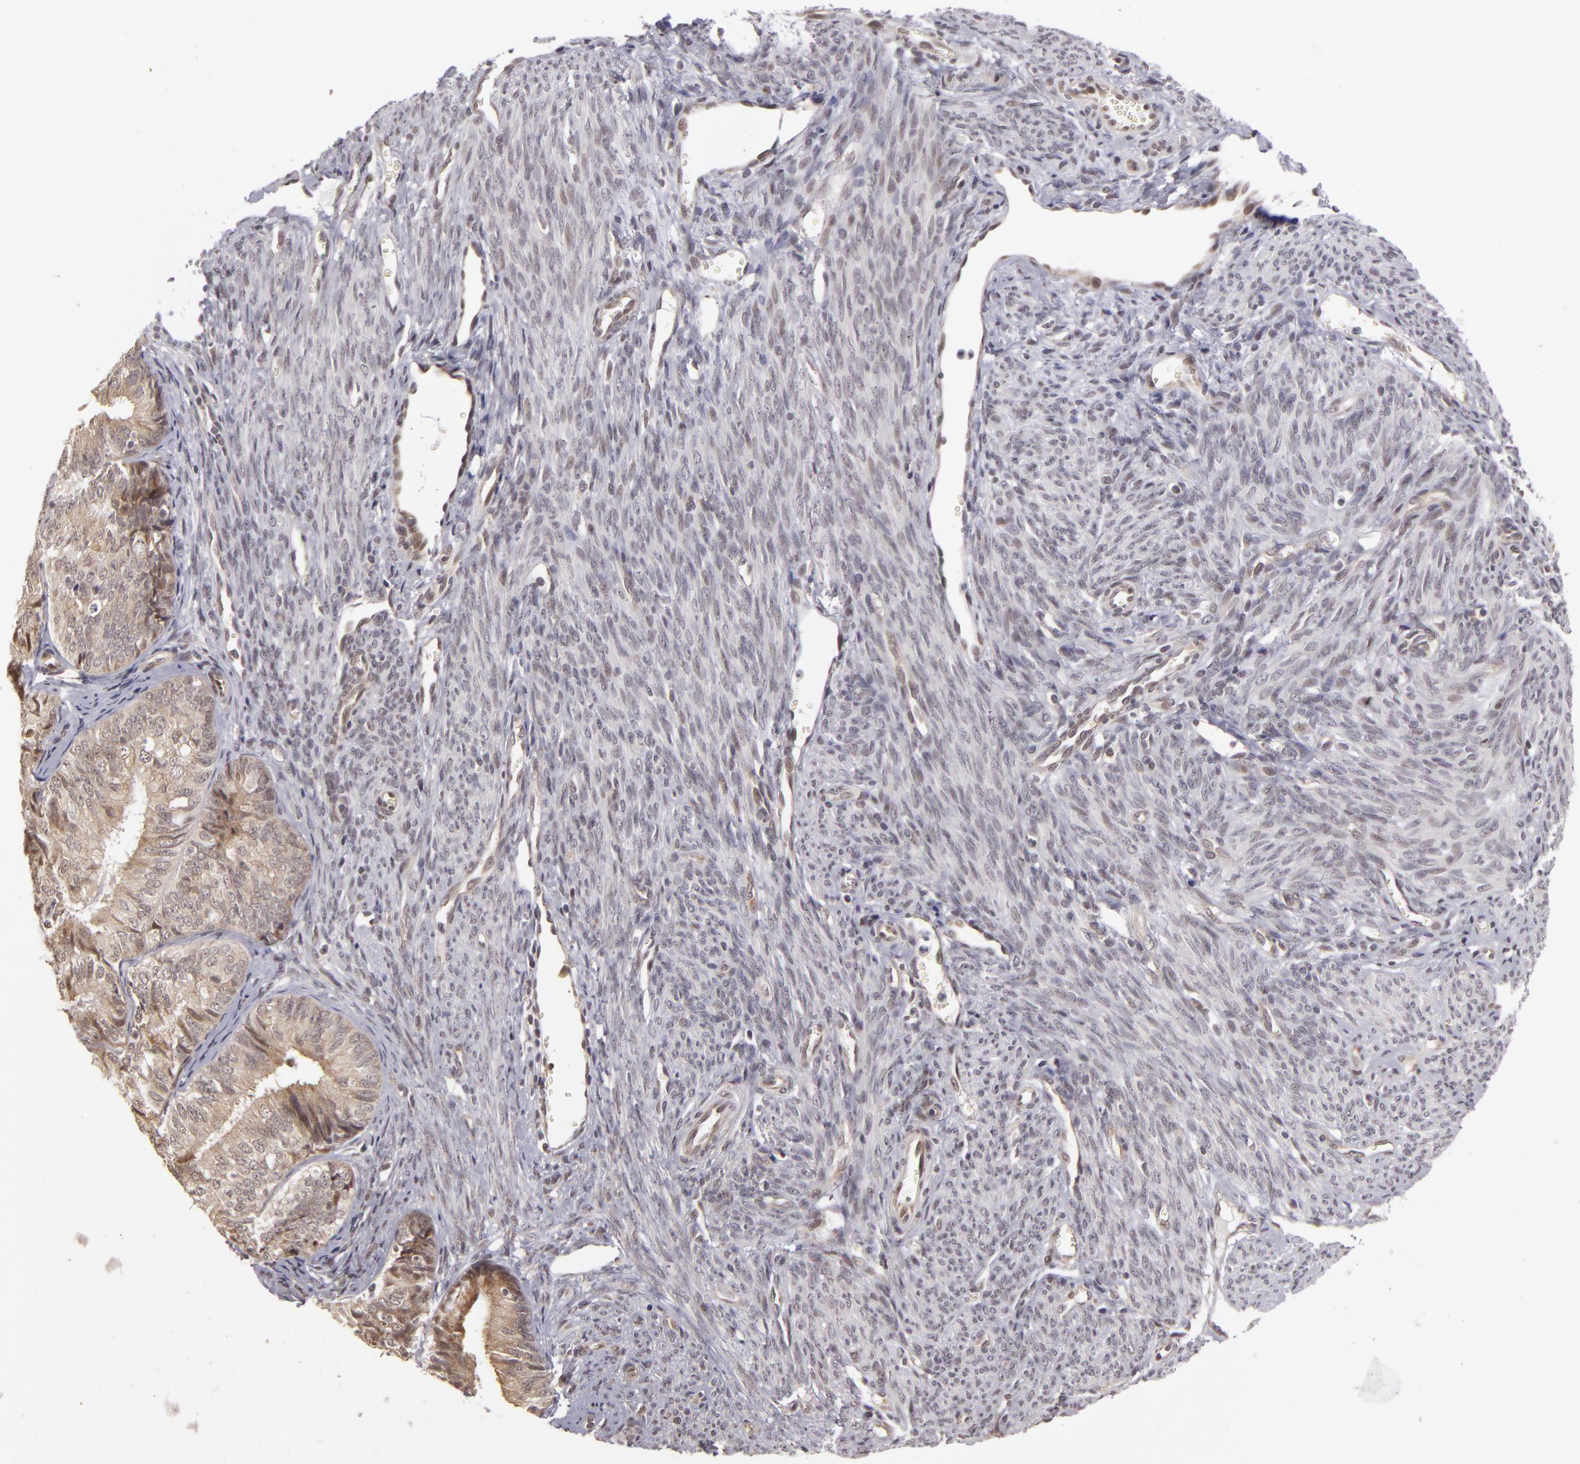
{"staining": {"intensity": "weak", "quantity": "25%-75%", "location": "cytoplasmic/membranous"}, "tissue": "endometrial cancer", "cell_type": "Tumor cells", "image_type": "cancer", "snomed": [{"axis": "morphology", "description": "Adenocarcinoma, NOS"}, {"axis": "topography", "description": "Endometrium"}], "caption": "A brown stain highlights weak cytoplasmic/membranous positivity of a protein in human endometrial cancer tumor cells.", "gene": "ZNF133", "patient": {"sex": "female", "age": 66}}